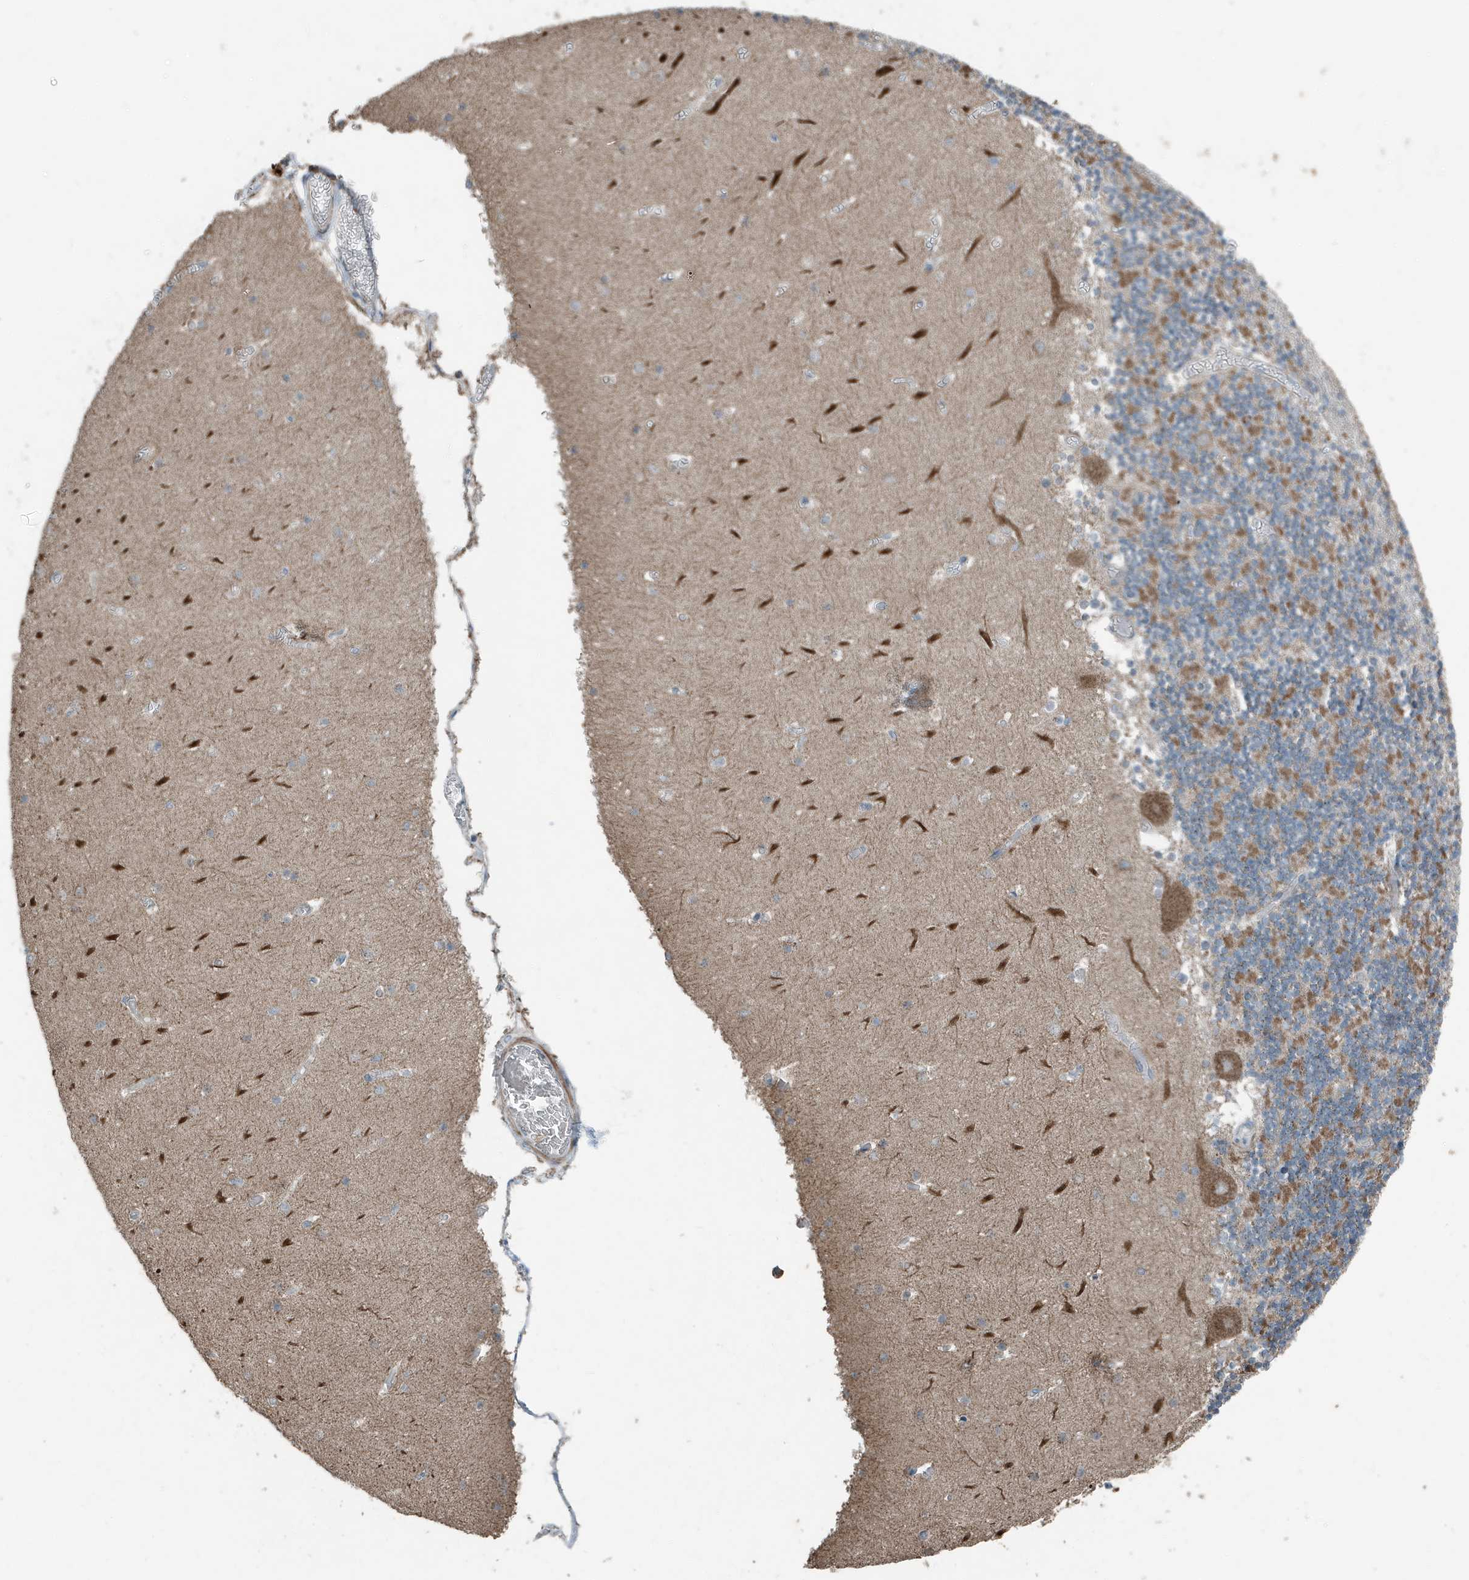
{"staining": {"intensity": "moderate", "quantity": "25%-75%", "location": "cytoplasmic/membranous"}, "tissue": "cerebellum", "cell_type": "Cells in granular layer", "image_type": "normal", "snomed": [{"axis": "morphology", "description": "Normal tissue, NOS"}, {"axis": "topography", "description": "Cerebellum"}], "caption": "The histopathology image demonstrates staining of unremarkable cerebellum, revealing moderate cytoplasmic/membranous protein staining (brown color) within cells in granular layer.", "gene": "MT", "patient": {"sex": "female", "age": 28}}